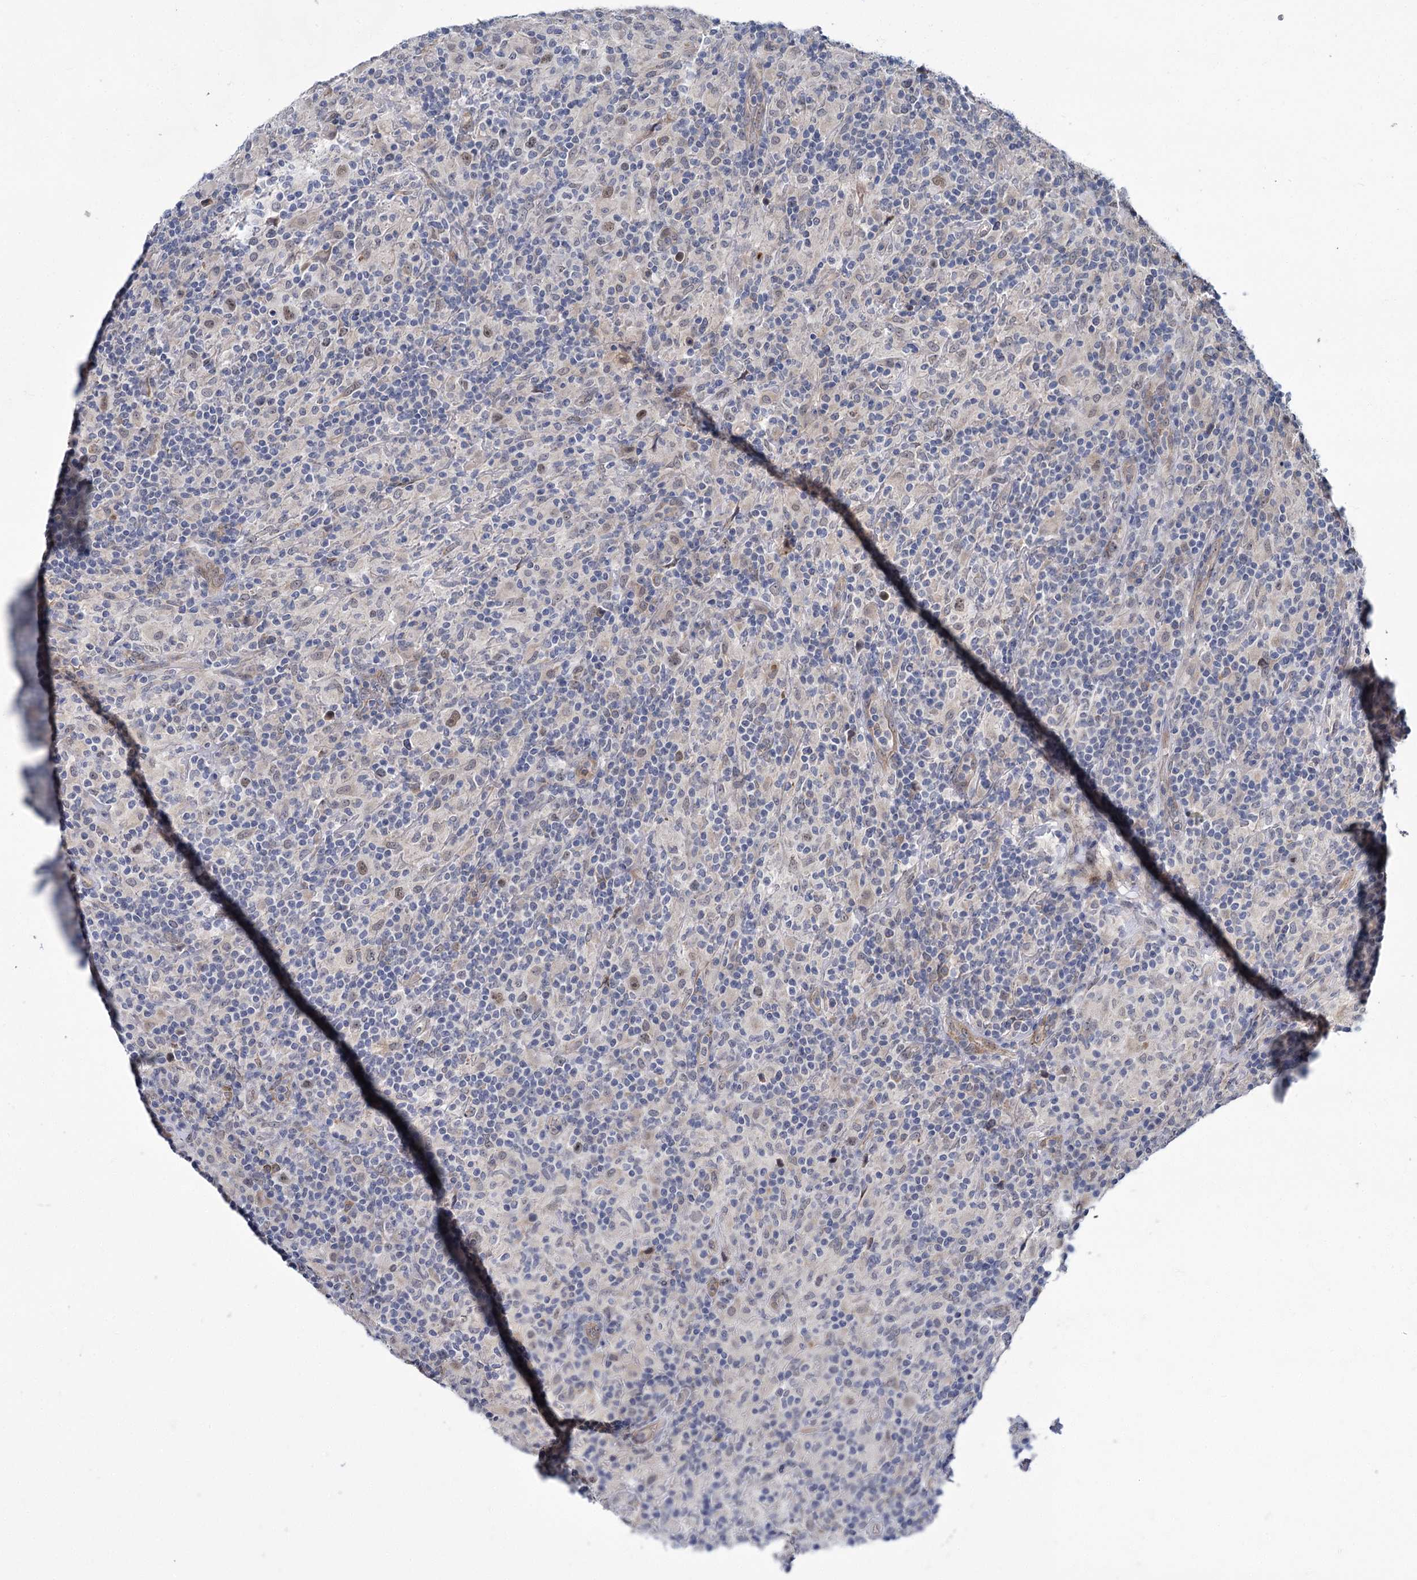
{"staining": {"intensity": "weak", "quantity": "25%-75%", "location": "nuclear"}, "tissue": "lymphoma", "cell_type": "Tumor cells", "image_type": "cancer", "snomed": [{"axis": "morphology", "description": "Hodgkin's disease, NOS"}, {"axis": "topography", "description": "Lymph node"}], "caption": "Immunohistochemistry (IHC) (DAB (3,3'-diaminobenzidine)) staining of human lymphoma demonstrates weak nuclear protein positivity in about 25%-75% of tumor cells.", "gene": "APBA2", "patient": {"sex": "male", "age": 70}}